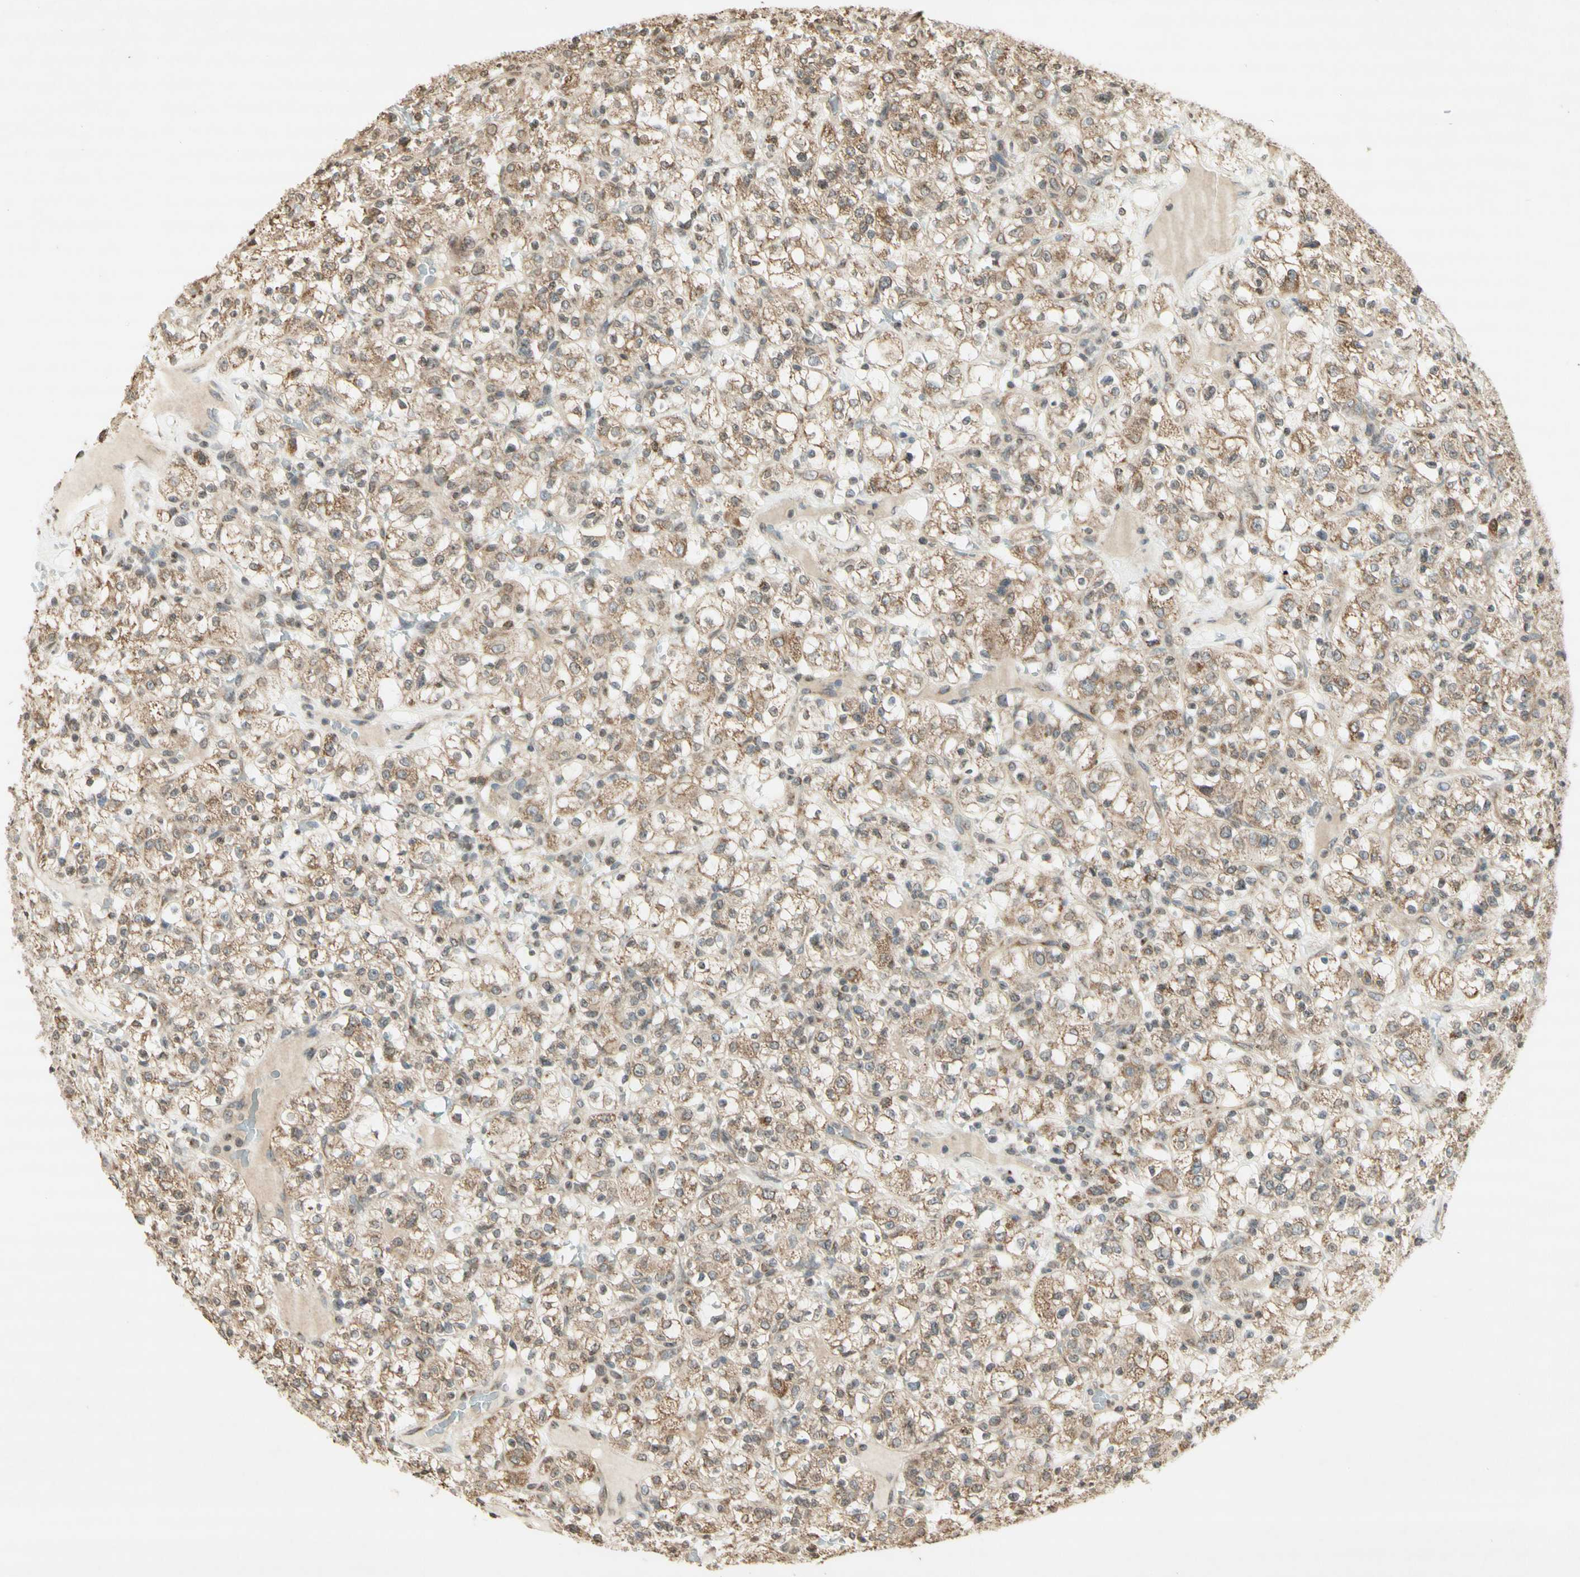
{"staining": {"intensity": "weak", "quantity": ">75%", "location": "cytoplasmic/membranous"}, "tissue": "renal cancer", "cell_type": "Tumor cells", "image_type": "cancer", "snomed": [{"axis": "morphology", "description": "Normal tissue, NOS"}, {"axis": "morphology", "description": "Adenocarcinoma, NOS"}, {"axis": "topography", "description": "Kidney"}], "caption": "High-power microscopy captured an IHC image of renal adenocarcinoma, revealing weak cytoplasmic/membranous positivity in approximately >75% of tumor cells. (Stains: DAB in brown, nuclei in blue, Microscopy: brightfield microscopy at high magnification).", "gene": "CCNI", "patient": {"sex": "female", "age": 72}}